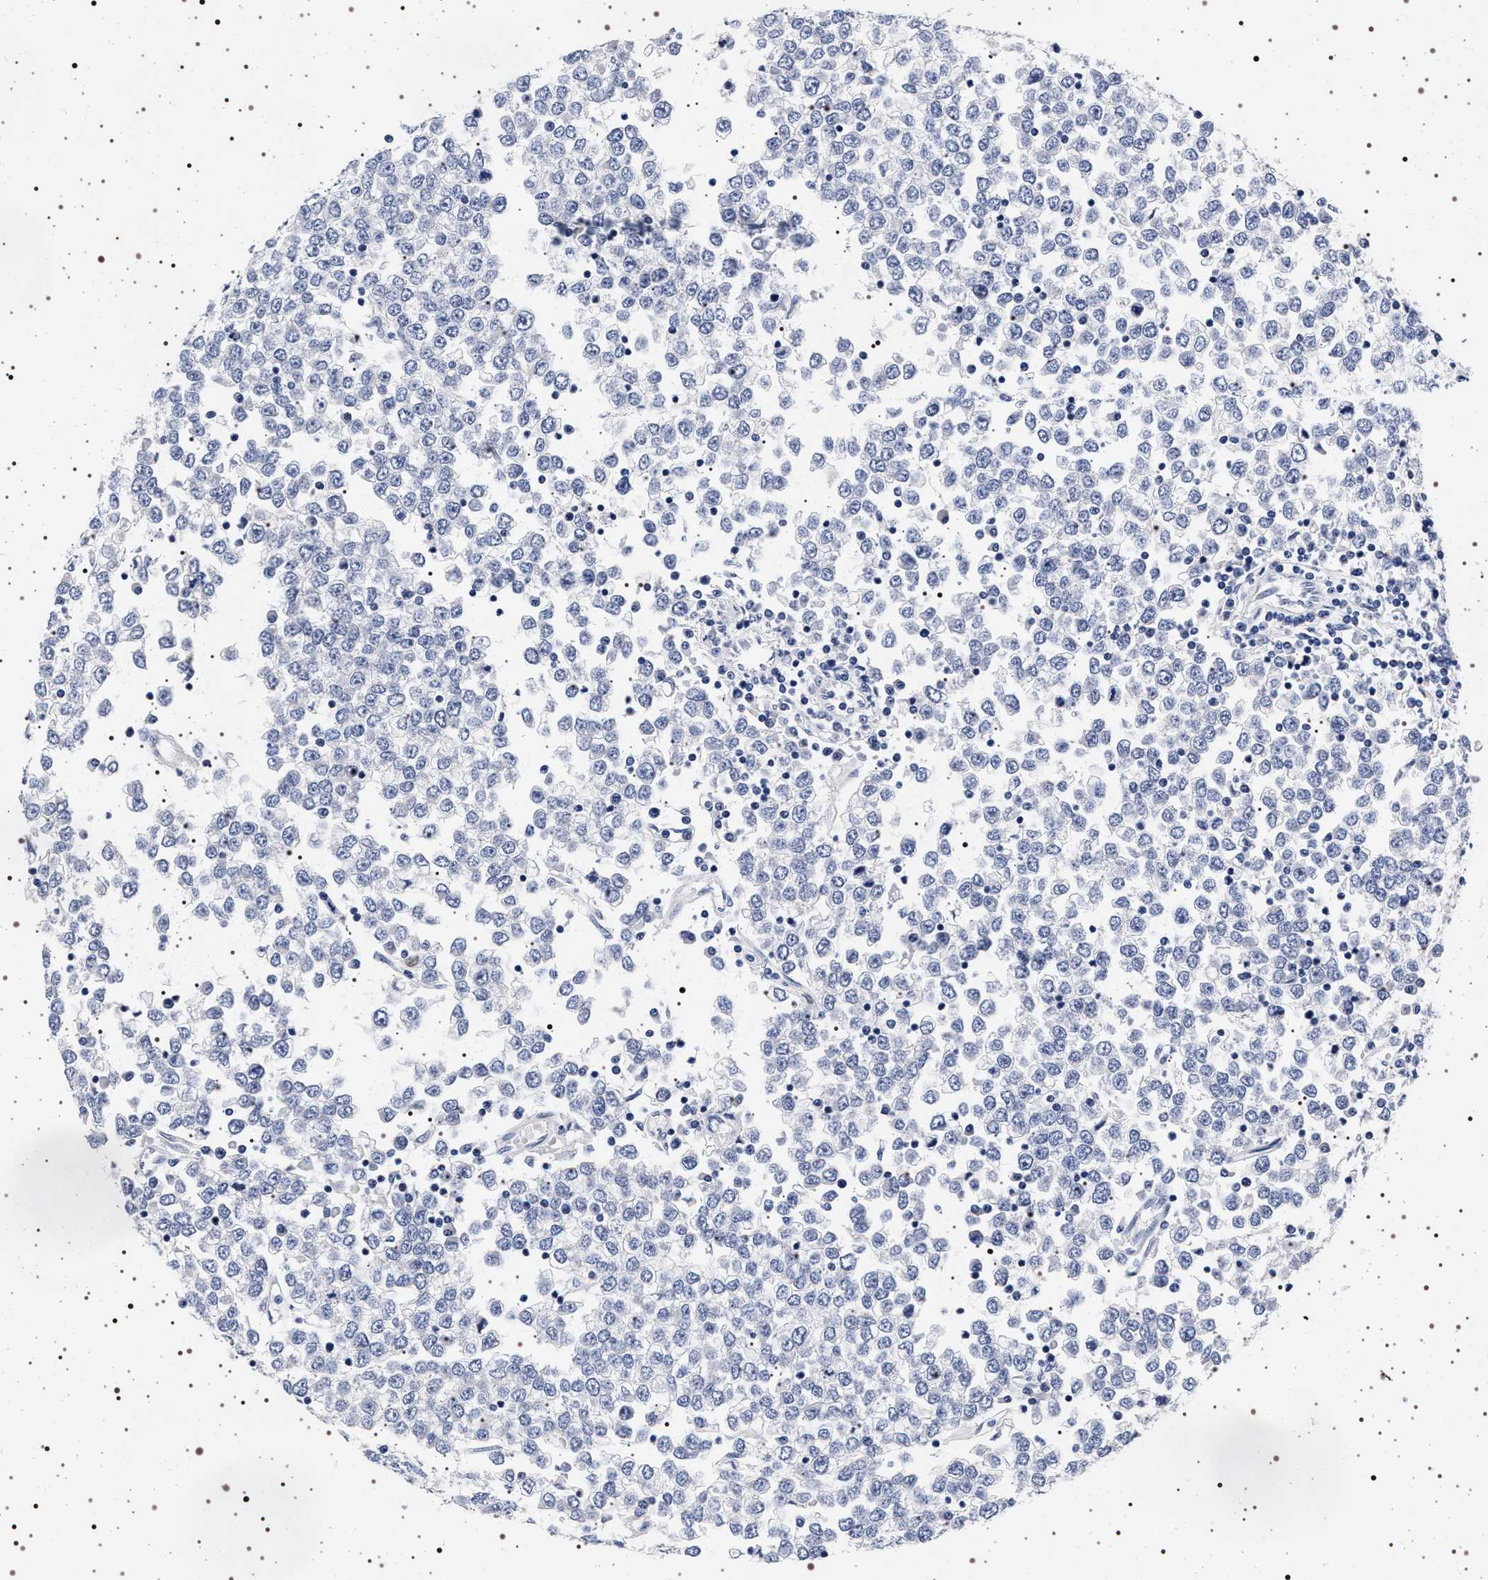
{"staining": {"intensity": "negative", "quantity": "none", "location": "none"}, "tissue": "testis cancer", "cell_type": "Tumor cells", "image_type": "cancer", "snomed": [{"axis": "morphology", "description": "Seminoma, NOS"}, {"axis": "topography", "description": "Testis"}], "caption": "There is no significant positivity in tumor cells of testis seminoma.", "gene": "MAPK10", "patient": {"sex": "male", "age": 65}}